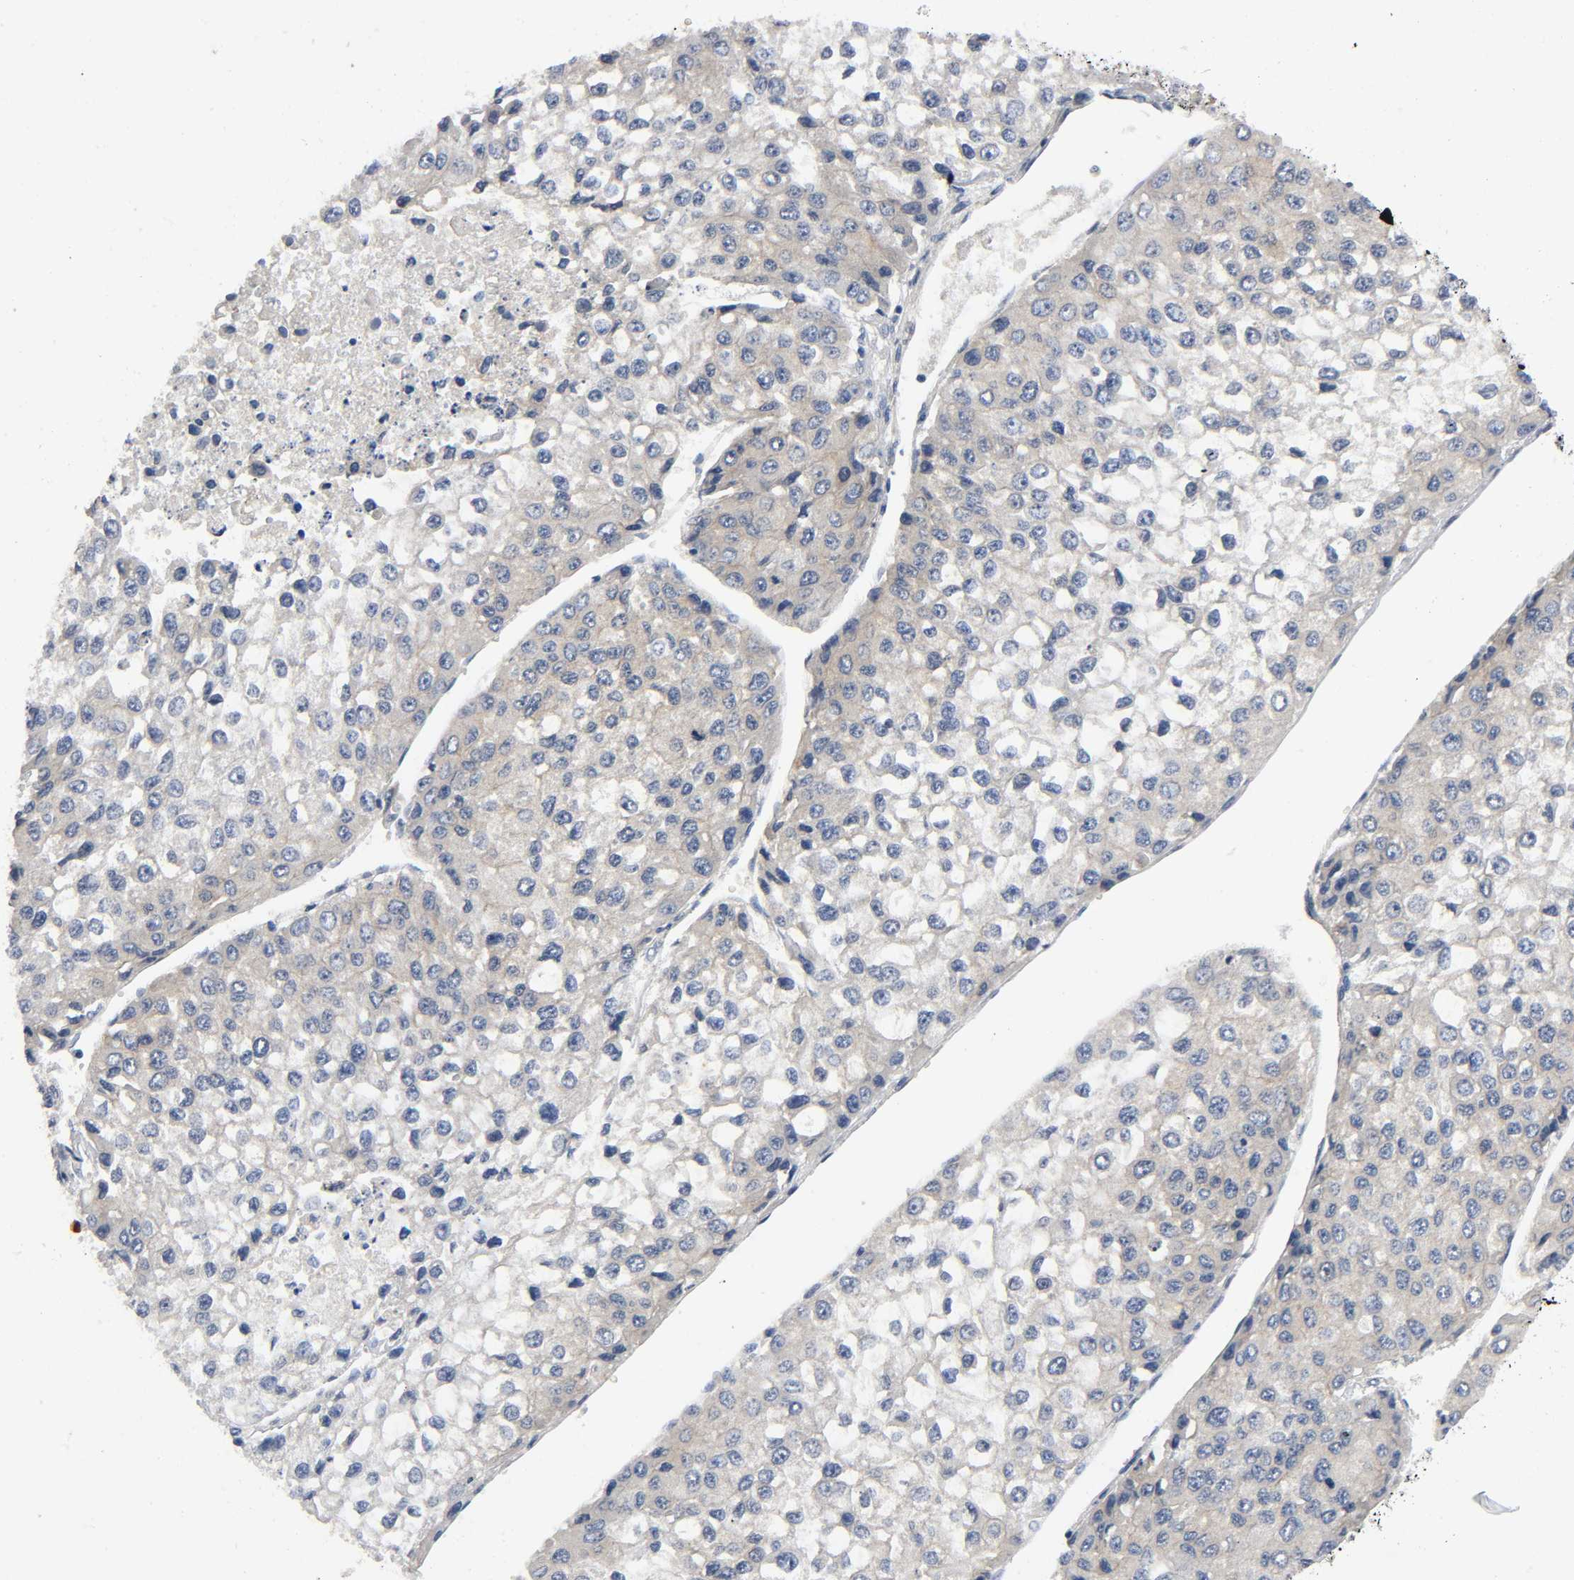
{"staining": {"intensity": "weak", "quantity": "25%-75%", "location": "cytoplasmic/membranous"}, "tissue": "liver cancer", "cell_type": "Tumor cells", "image_type": "cancer", "snomed": [{"axis": "morphology", "description": "Carcinoma, Hepatocellular, NOS"}, {"axis": "topography", "description": "Liver"}], "caption": "Human hepatocellular carcinoma (liver) stained with a brown dye demonstrates weak cytoplasmic/membranous positive staining in approximately 25%-75% of tumor cells.", "gene": "HDAC6", "patient": {"sex": "female", "age": 66}}